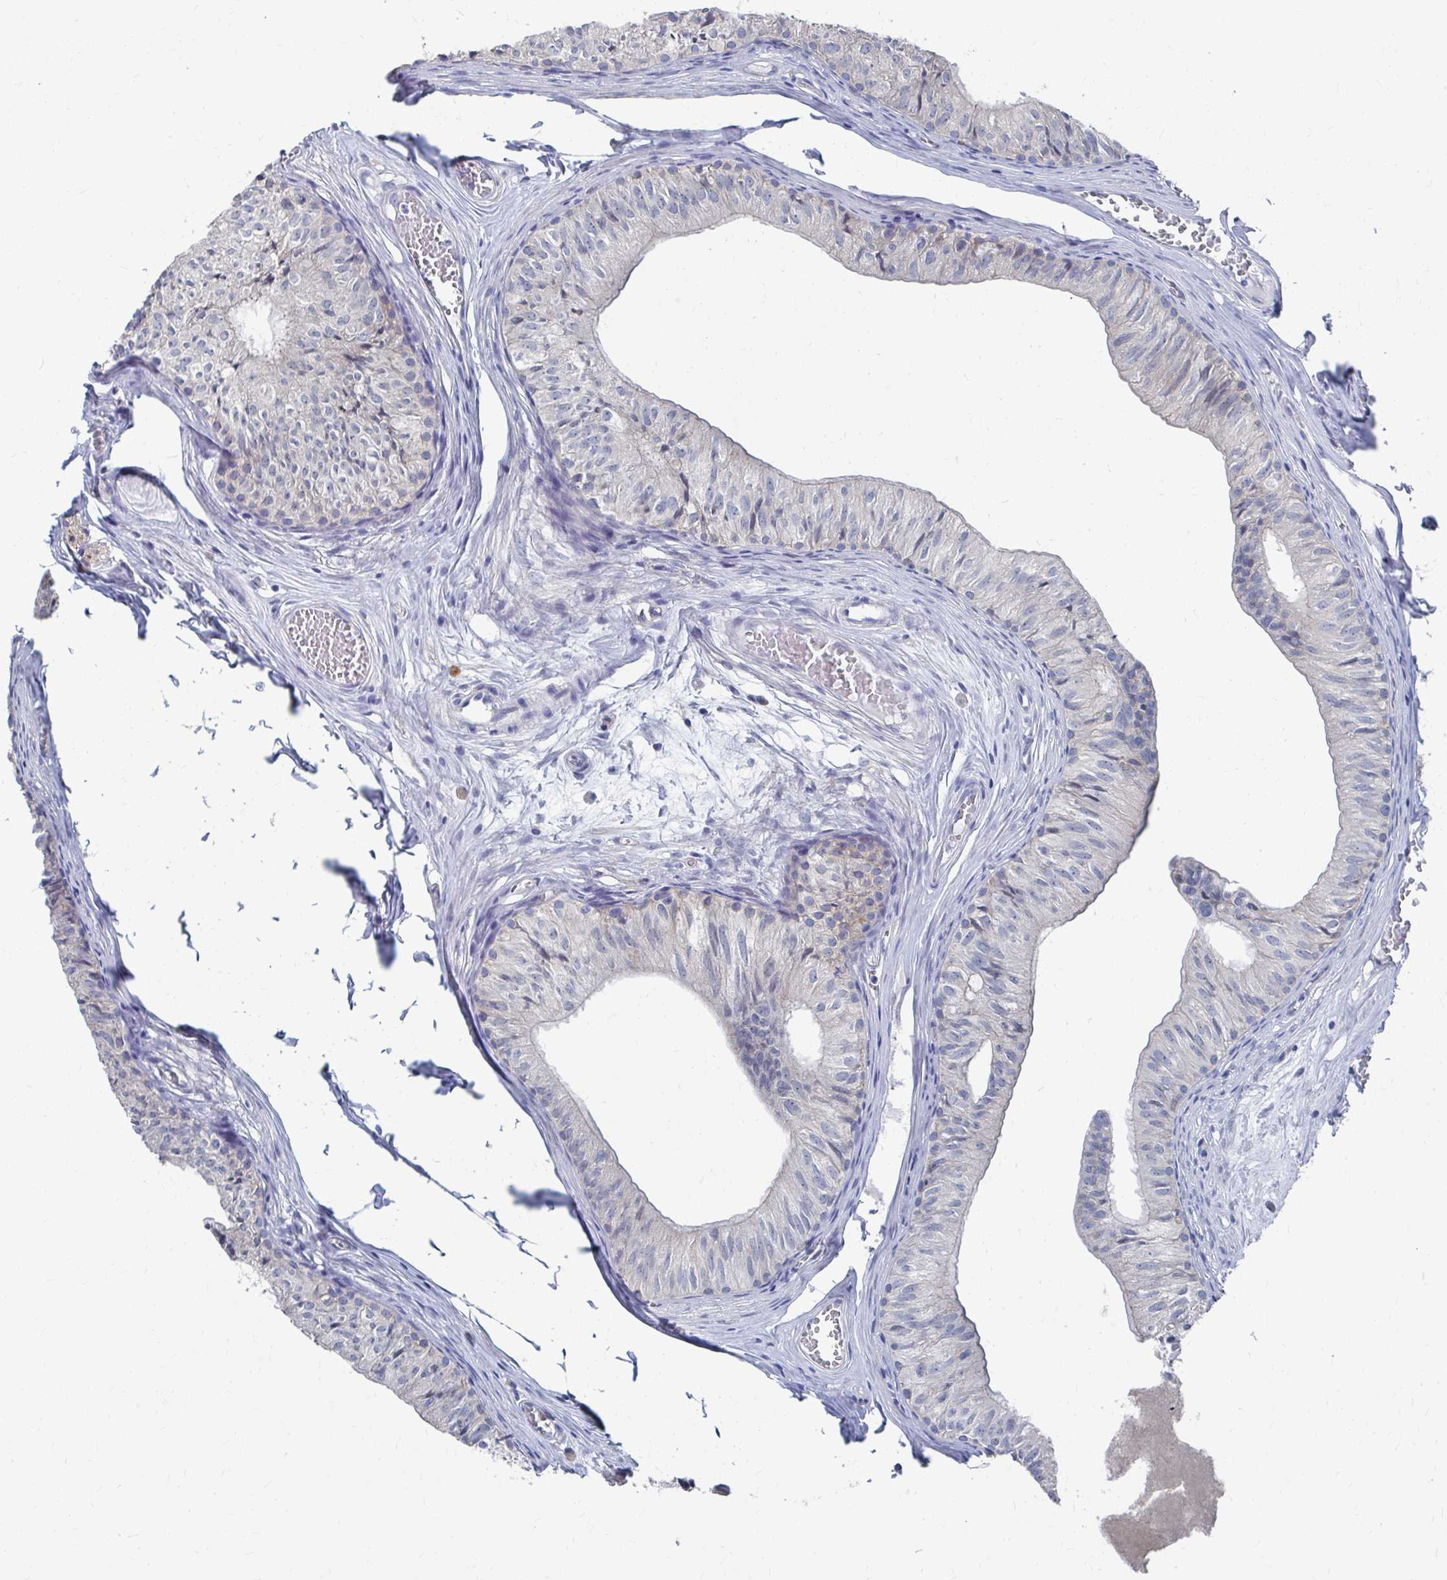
{"staining": {"intensity": "weak", "quantity": "<25%", "location": "cytoplasmic/membranous"}, "tissue": "epididymis", "cell_type": "Glandular cells", "image_type": "normal", "snomed": [{"axis": "morphology", "description": "Normal tissue, NOS"}, {"axis": "topography", "description": "Epididymis"}], "caption": "IHC micrograph of normal epididymis: epididymis stained with DAB reveals no significant protein staining in glandular cells. Nuclei are stained in blue.", "gene": "PLEKHG7", "patient": {"sex": "male", "age": 25}}